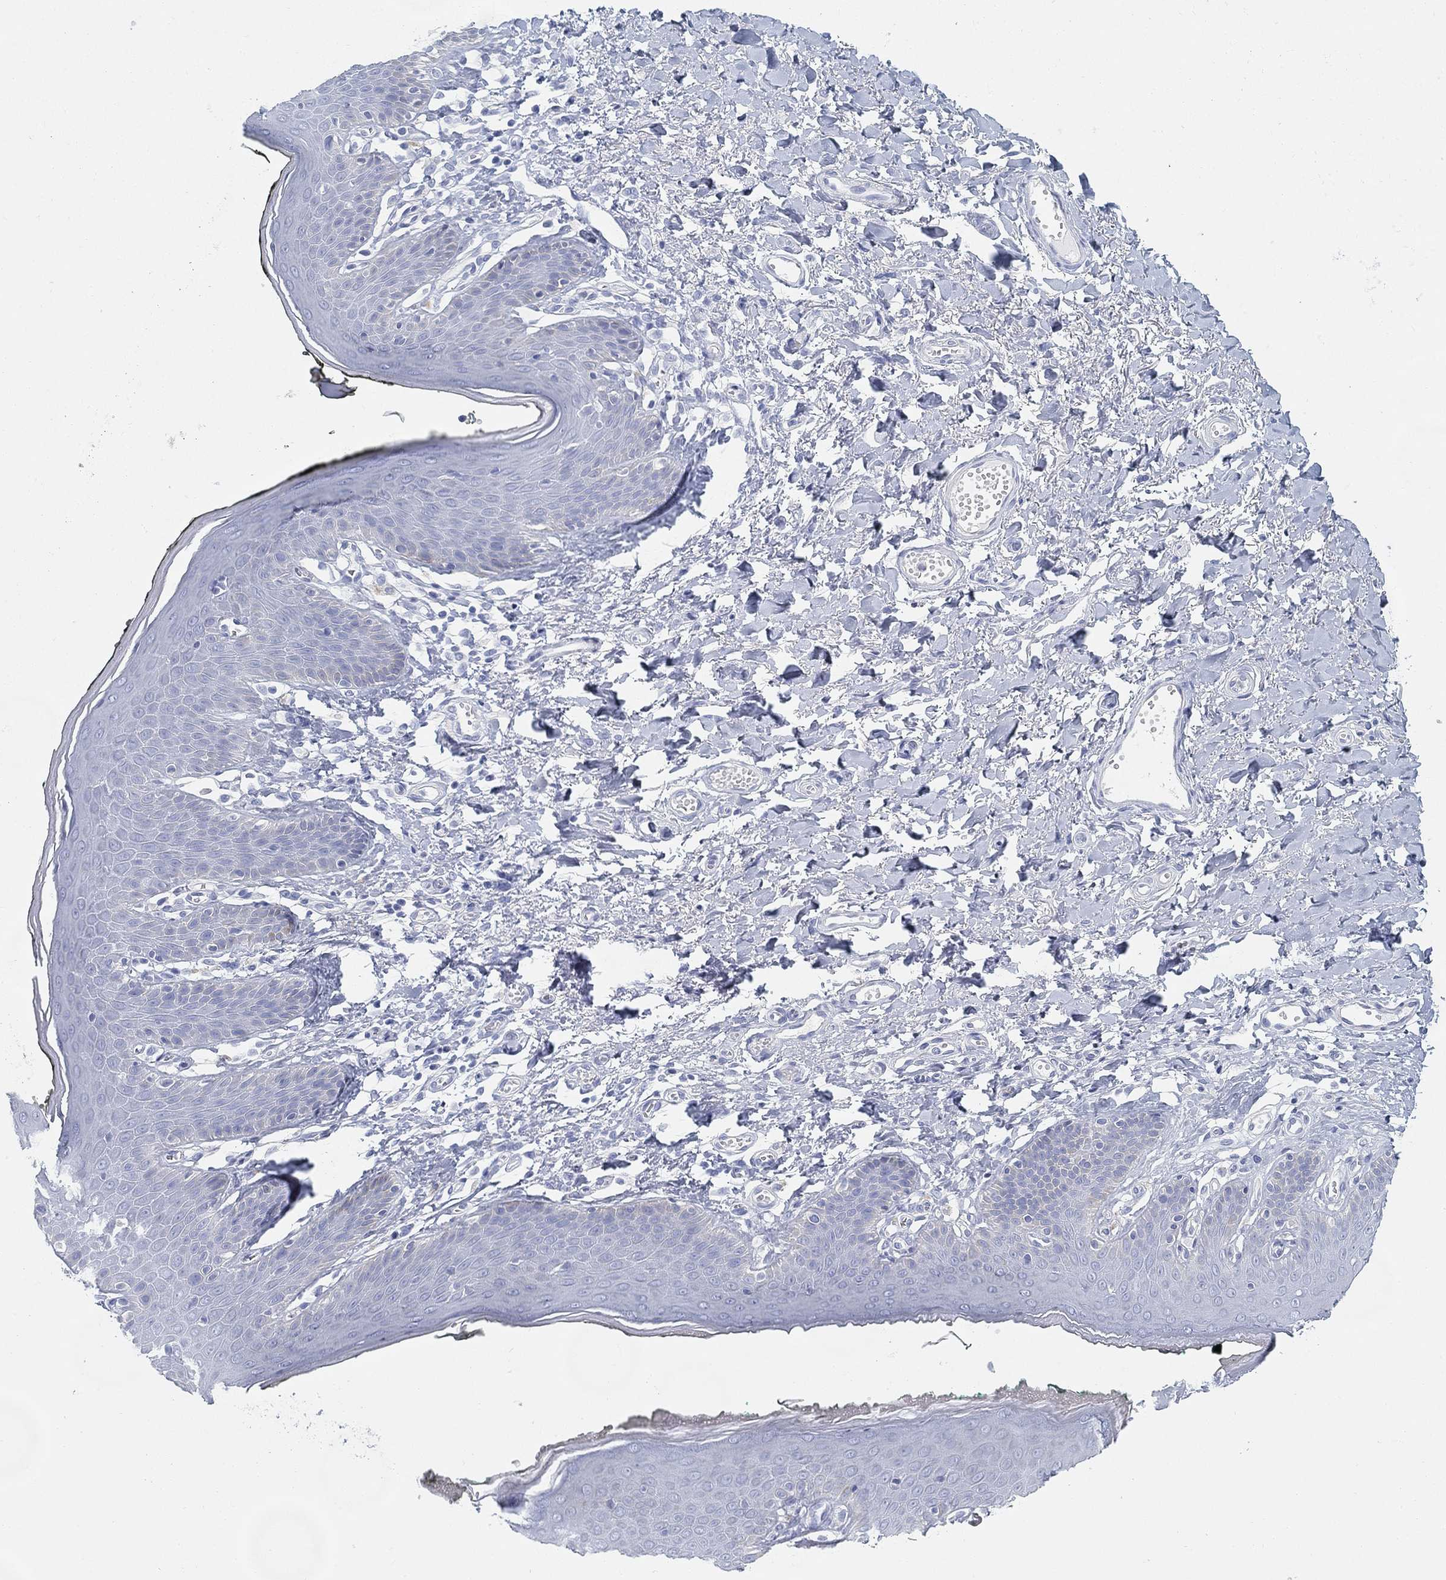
{"staining": {"intensity": "negative", "quantity": "none", "location": "none"}, "tissue": "vagina", "cell_type": "Squamous epithelial cells", "image_type": "normal", "snomed": [{"axis": "morphology", "description": "Normal tissue, NOS"}, {"axis": "topography", "description": "Vagina"}], "caption": "Human vagina stained for a protein using immunohistochemistry (IHC) demonstrates no positivity in squamous epithelial cells.", "gene": "GPR61", "patient": {"sex": "female", "age": 66}}